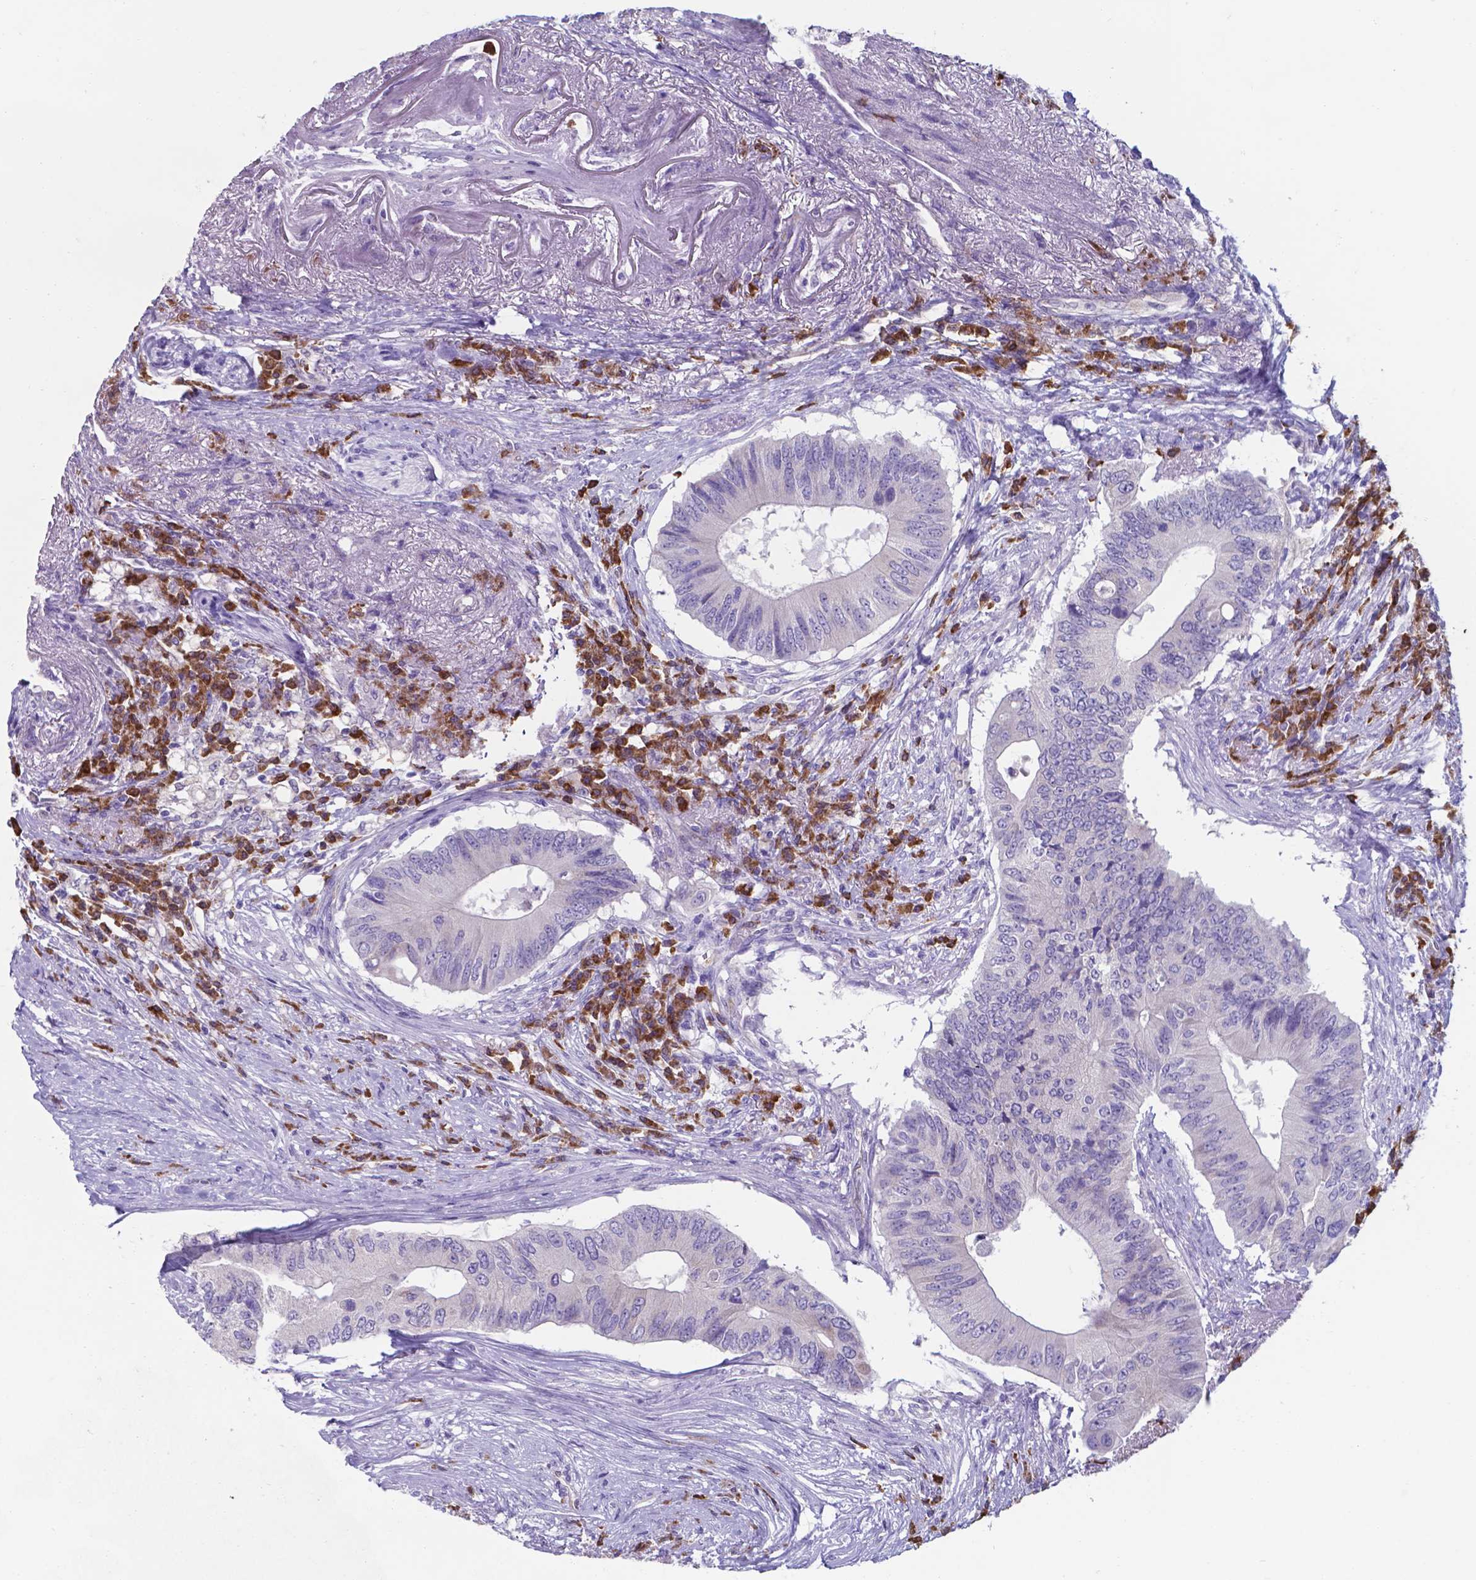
{"staining": {"intensity": "negative", "quantity": "none", "location": "none"}, "tissue": "colorectal cancer", "cell_type": "Tumor cells", "image_type": "cancer", "snomed": [{"axis": "morphology", "description": "Adenocarcinoma, NOS"}, {"axis": "topography", "description": "Colon"}], "caption": "Histopathology image shows no protein expression in tumor cells of colorectal adenocarcinoma tissue.", "gene": "UBE2J1", "patient": {"sex": "male", "age": 71}}